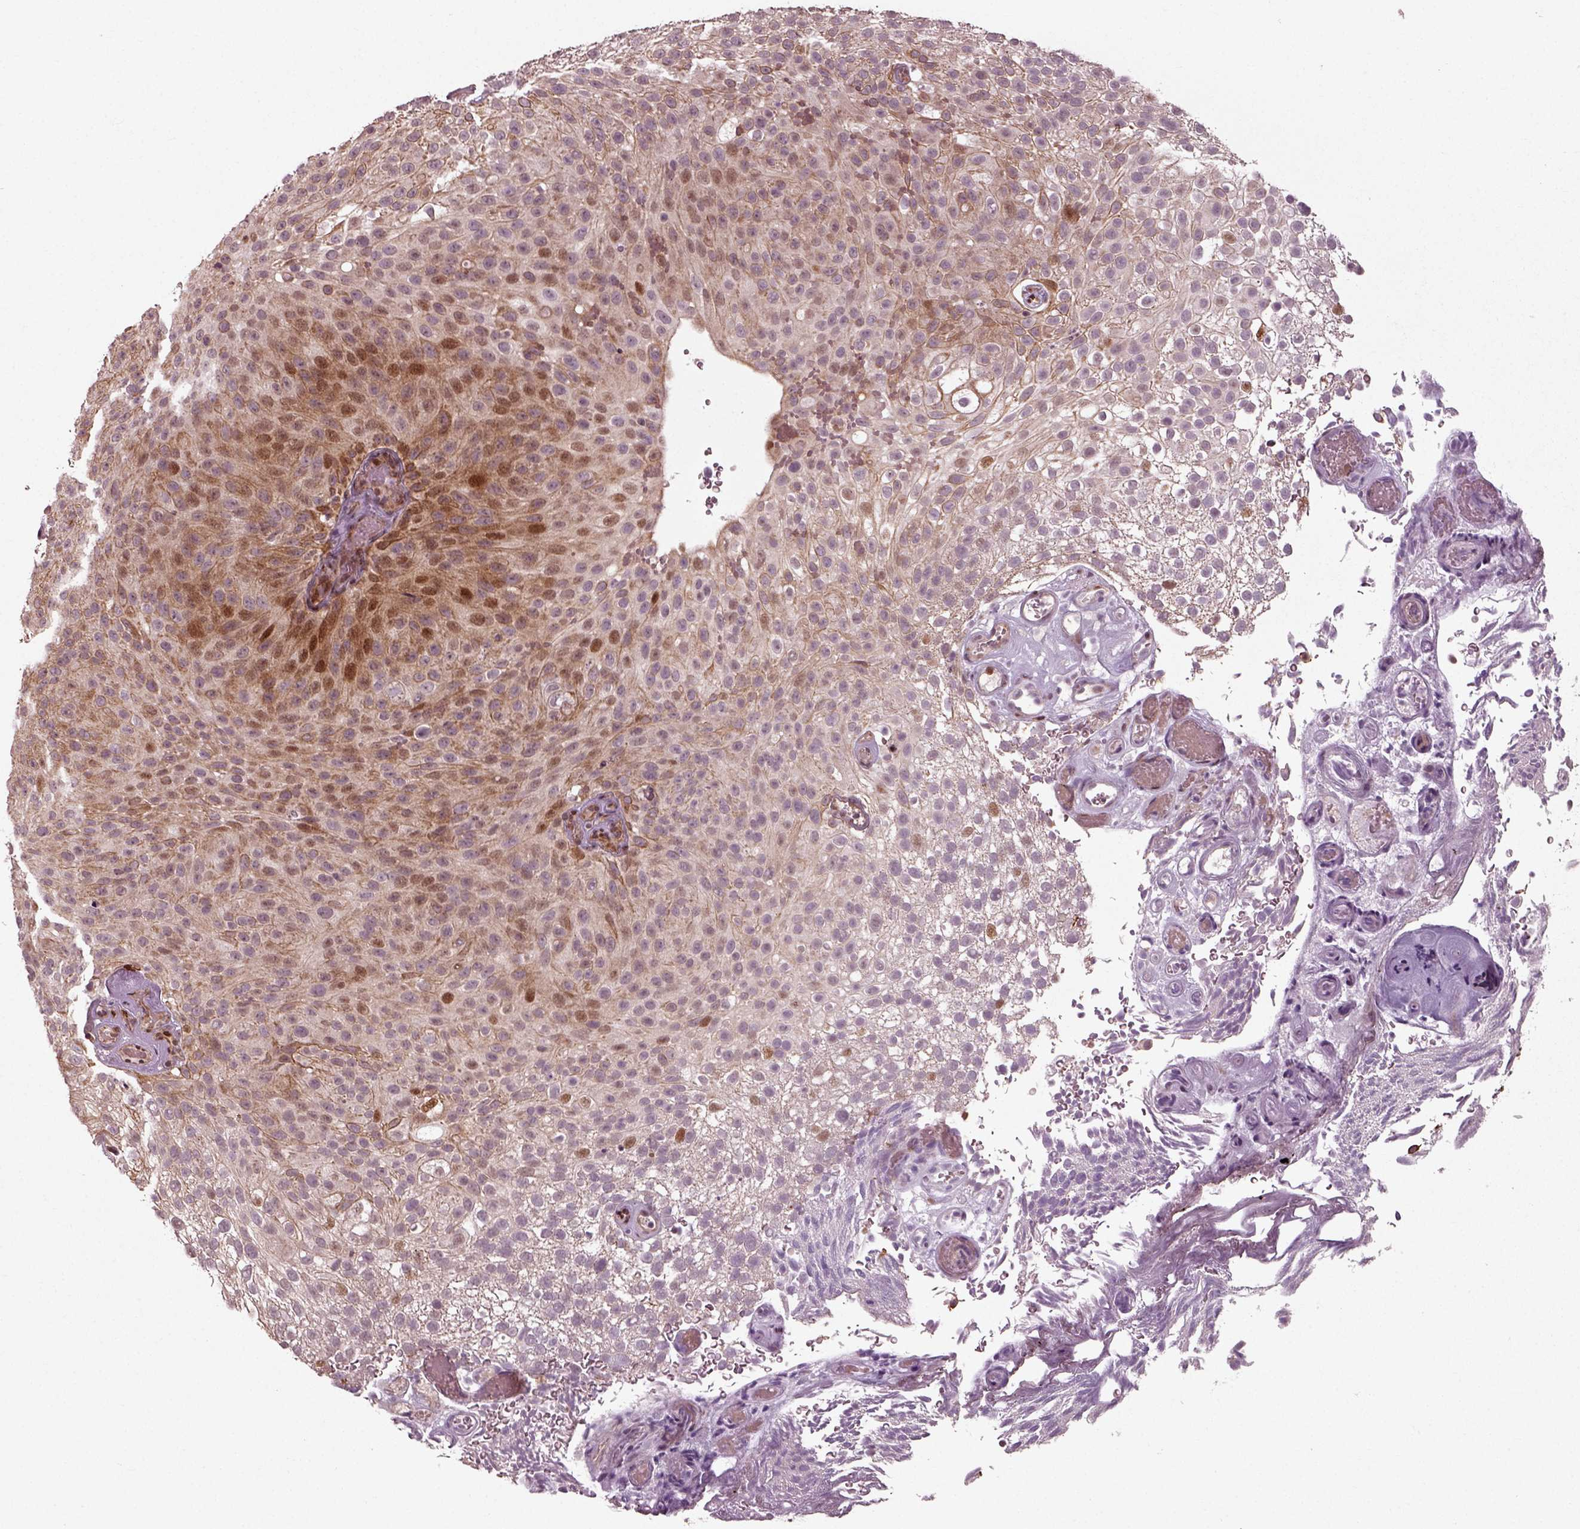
{"staining": {"intensity": "strong", "quantity": "<25%", "location": "nuclear"}, "tissue": "urothelial cancer", "cell_type": "Tumor cells", "image_type": "cancer", "snomed": [{"axis": "morphology", "description": "Urothelial carcinoma, Low grade"}, {"axis": "topography", "description": "Urinary bladder"}], "caption": "Immunohistochemical staining of urothelial cancer reveals strong nuclear protein positivity in about <25% of tumor cells. (DAB IHC, brown staining for protein, blue staining for nuclei).", "gene": "CDC14A", "patient": {"sex": "male", "age": 78}}